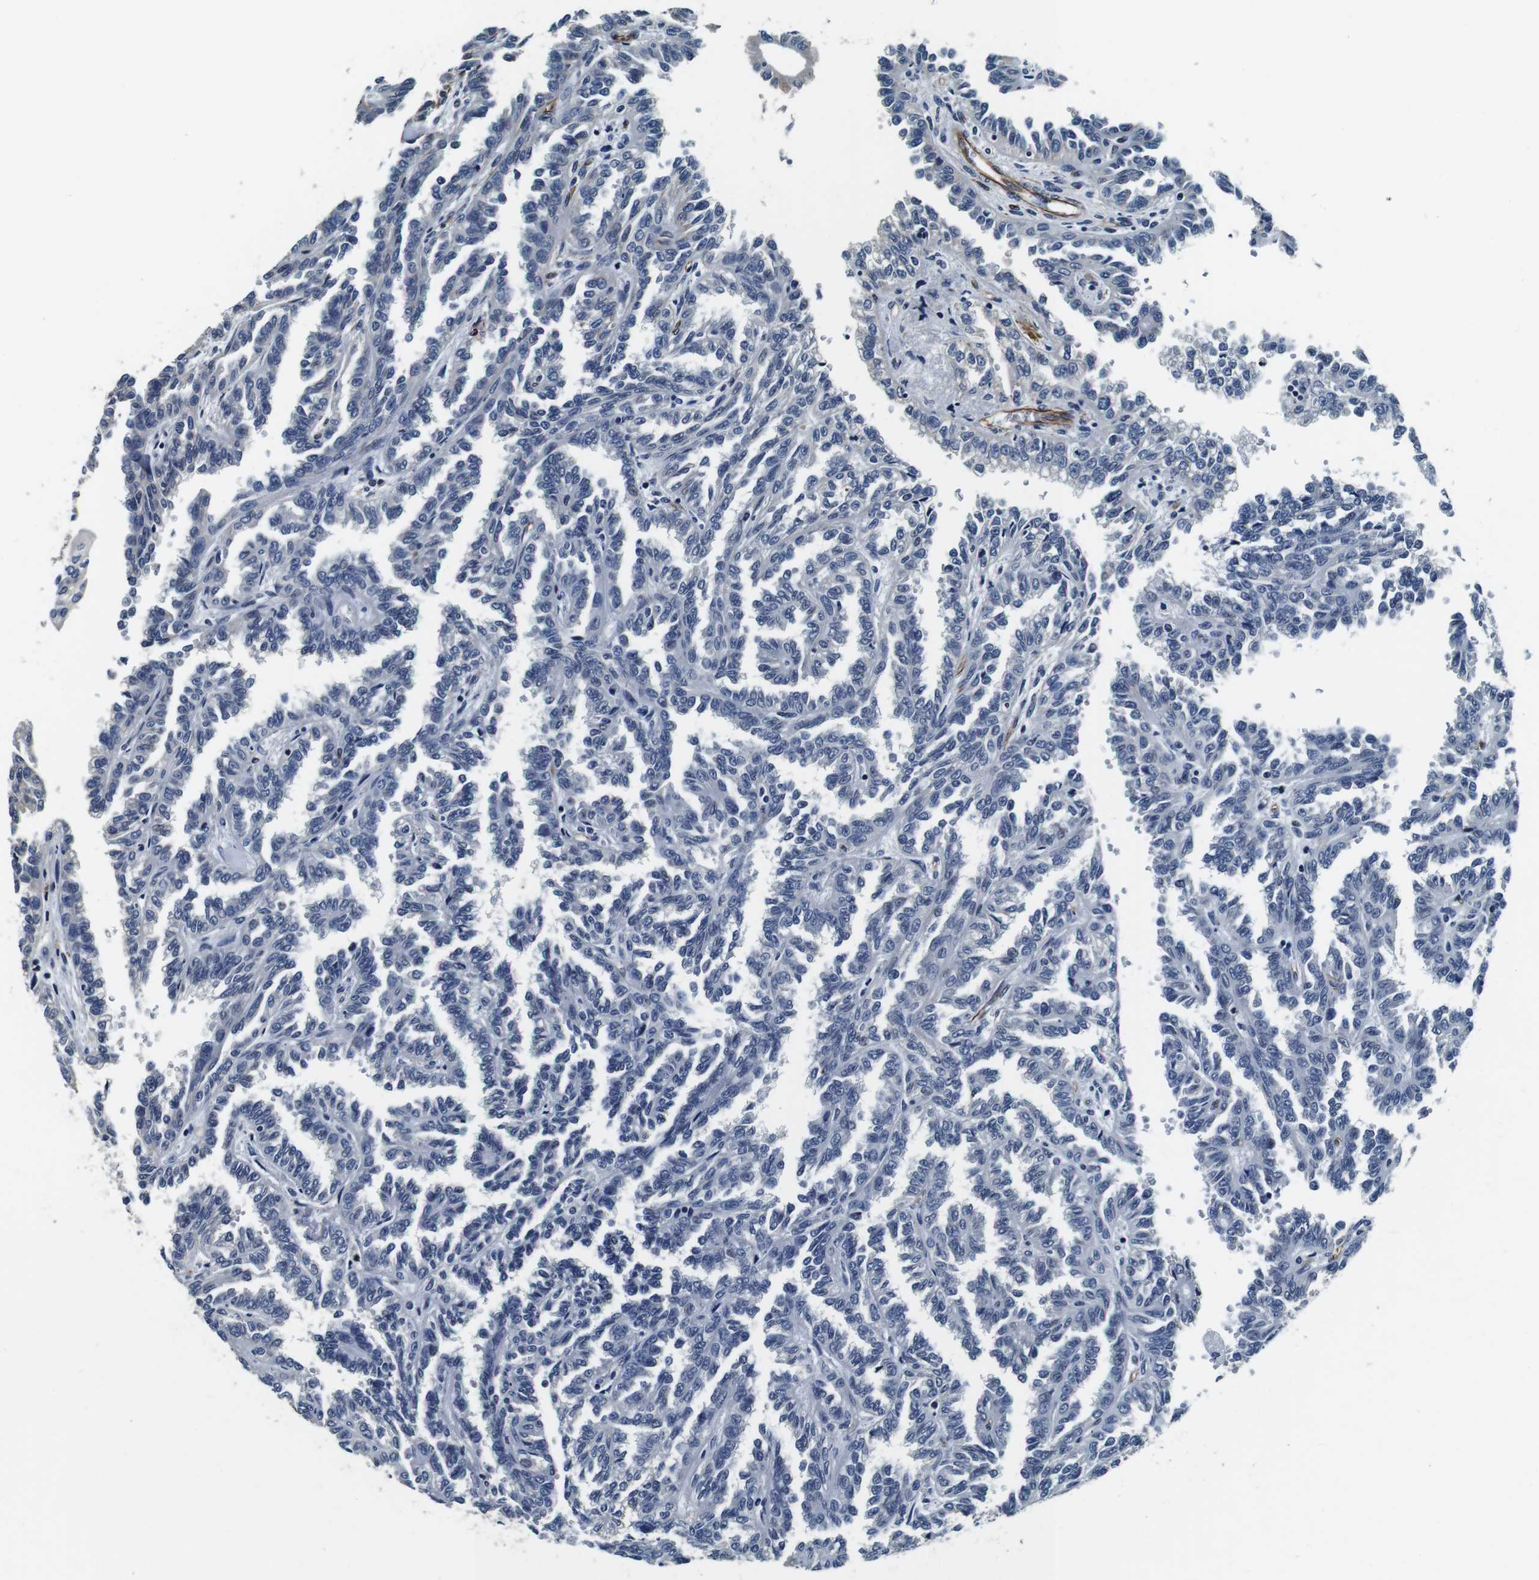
{"staining": {"intensity": "negative", "quantity": "none", "location": "none"}, "tissue": "renal cancer", "cell_type": "Tumor cells", "image_type": "cancer", "snomed": [{"axis": "morphology", "description": "Inflammation, NOS"}, {"axis": "morphology", "description": "Adenocarcinoma, NOS"}, {"axis": "topography", "description": "Kidney"}], "caption": "This is an immunohistochemistry (IHC) image of human adenocarcinoma (renal). There is no positivity in tumor cells.", "gene": "GJE1", "patient": {"sex": "male", "age": 68}}